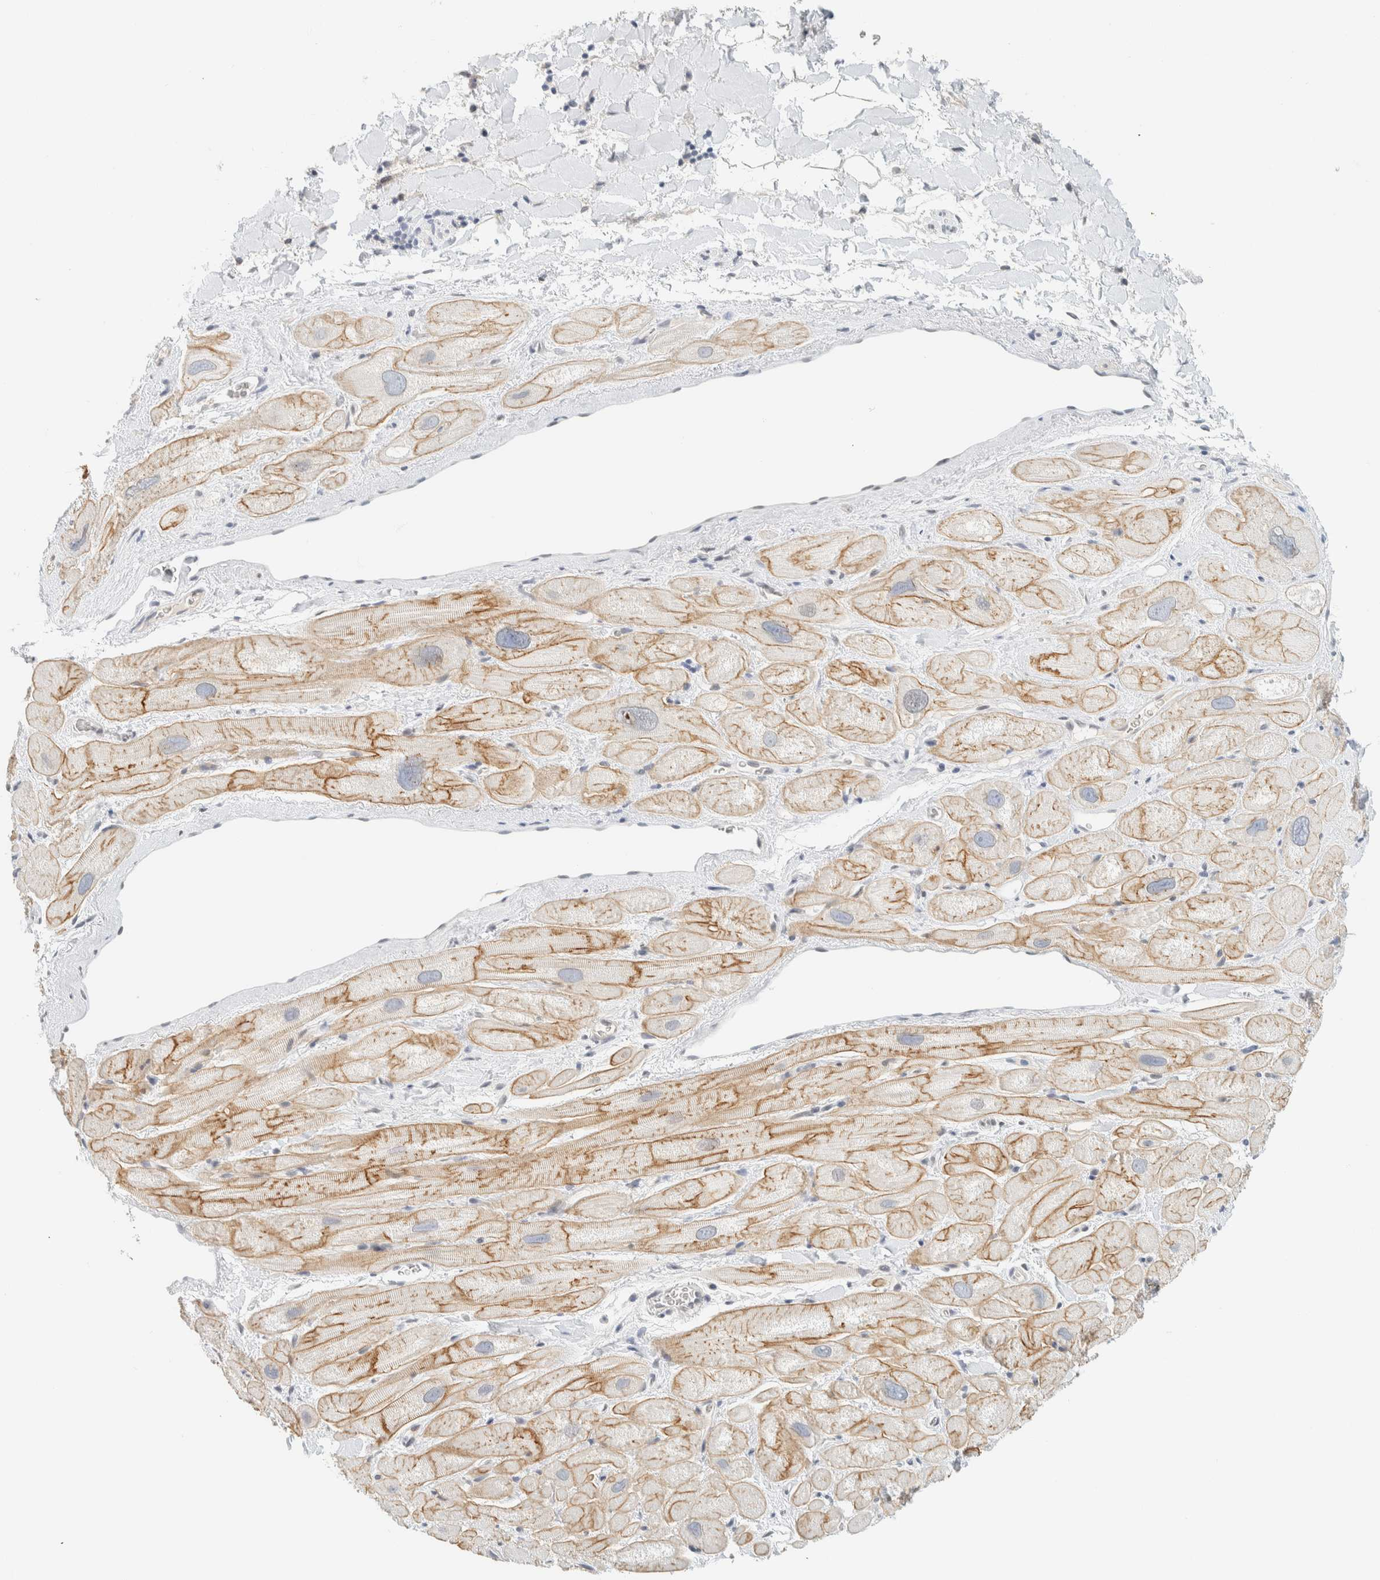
{"staining": {"intensity": "moderate", "quantity": ">75%", "location": "cytoplasmic/membranous"}, "tissue": "heart muscle", "cell_type": "Cardiomyocytes", "image_type": "normal", "snomed": [{"axis": "morphology", "description": "Normal tissue, NOS"}, {"axis": "topography", "description": "Heart"}], "caption": "A photomicrograph showing moderate cytoplasmic/membranous expression in approximately >75% of cardiomyocytes in benign heart muscle, as visualized by brown immunohistochemical staining.", "gene": "C1QTNF12", "patient": {"sex": "male", "age": 49}}